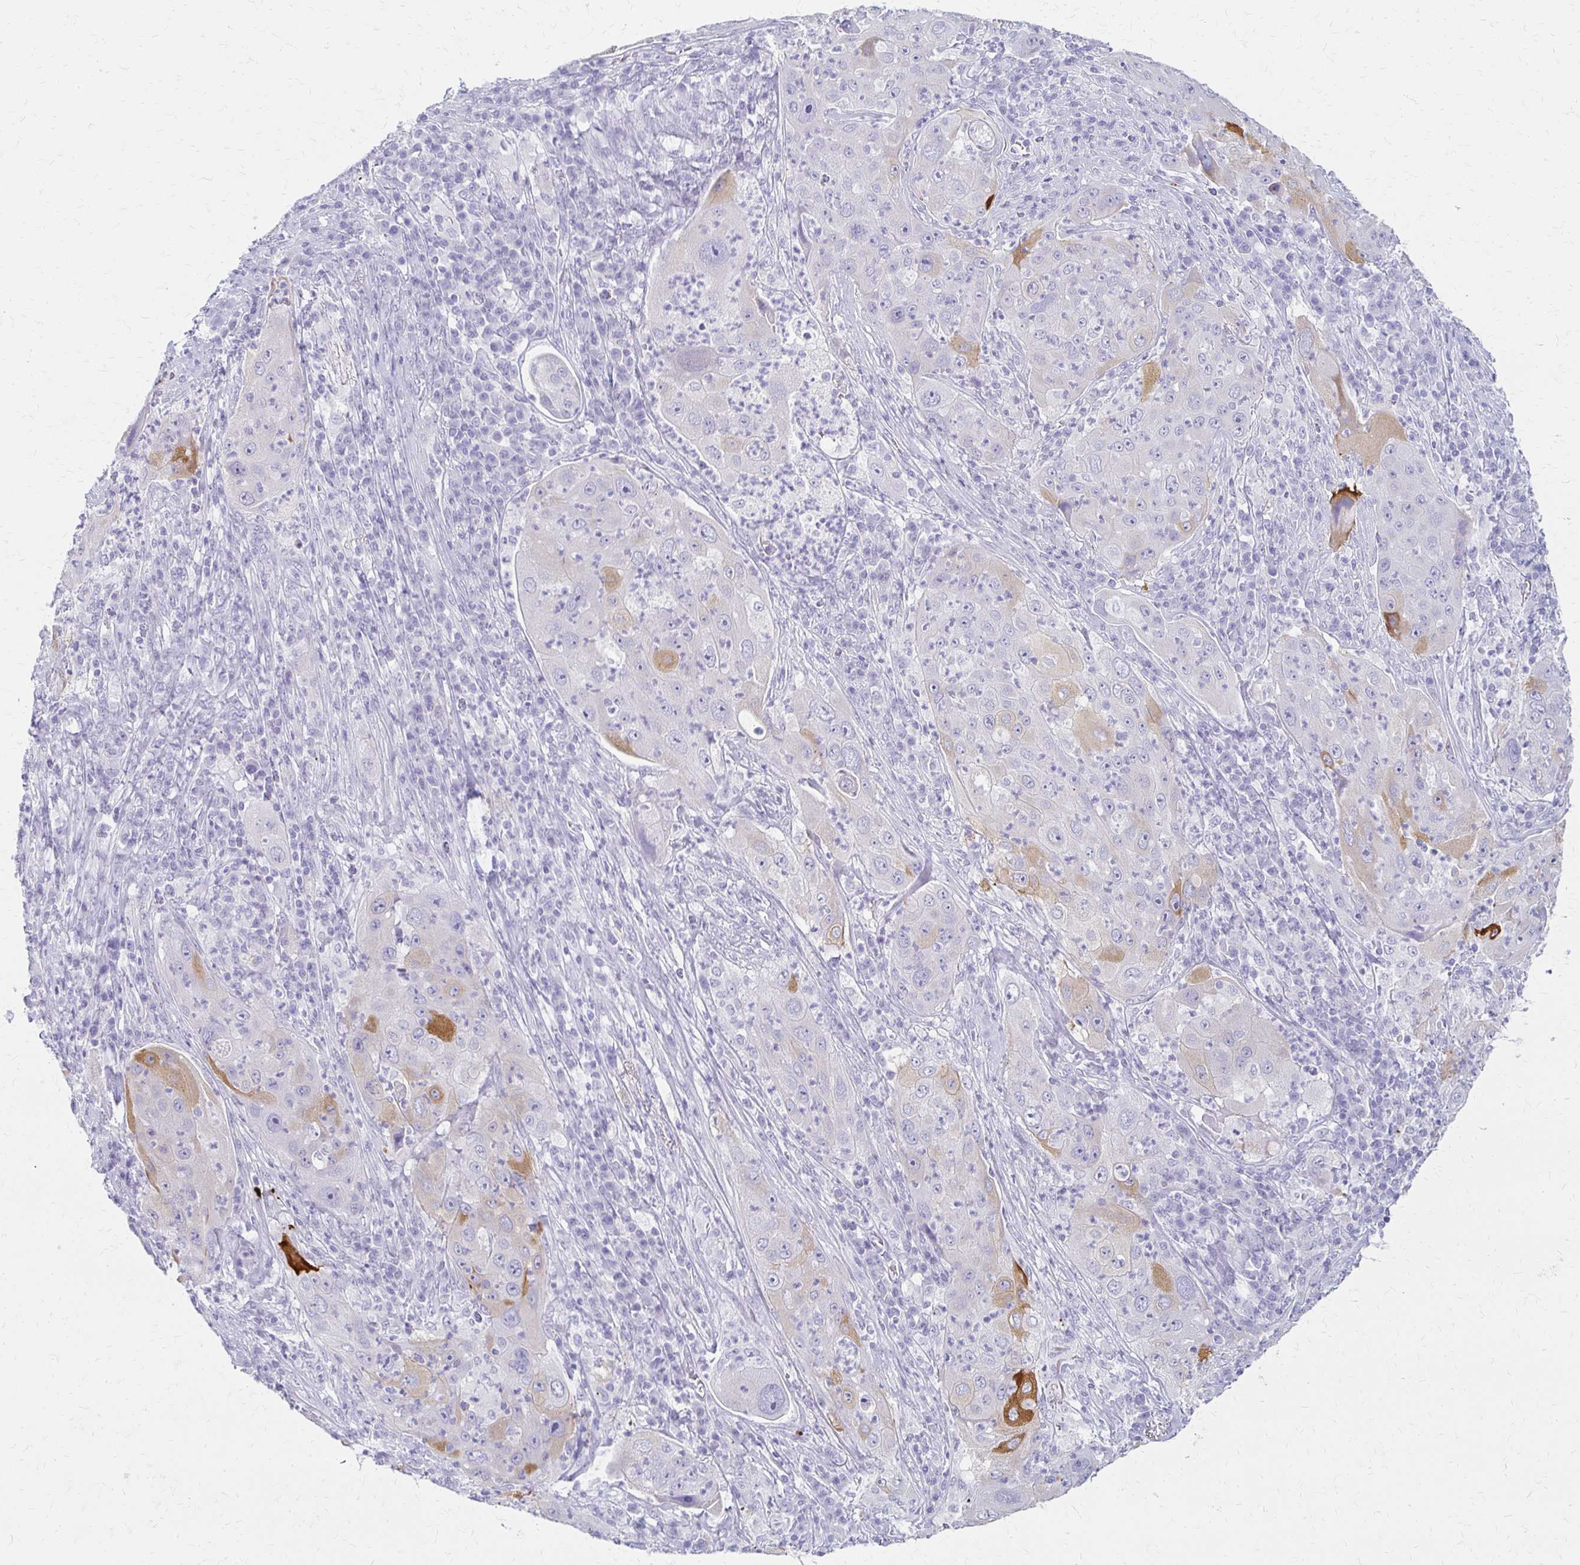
{"staining": {"intensity": "moderate", "quantity": "<25%", "location": "cytoplasmic/membranous"}, "tissue": "lung cancer", "cell_type": "Tumor cells", "image_type": "cancer", "snomed": [{"axis": "morphology", "description": "Squamous cell carcinoma, NOS"}, {"axis": "topography", "description": "Lung"}], "caption": "IHC micrograph of neoplastic tissue: human lung cancer stained using immunohistochemistry (IHC) displays low levels of moderate protein expression localized specifically in the cytoplasmic/membranous of tumor cells, appearing as a cytoplasmic/membranous brown color.", "gene": "IVL", "patient": {"sex": "female", "age": 59}}